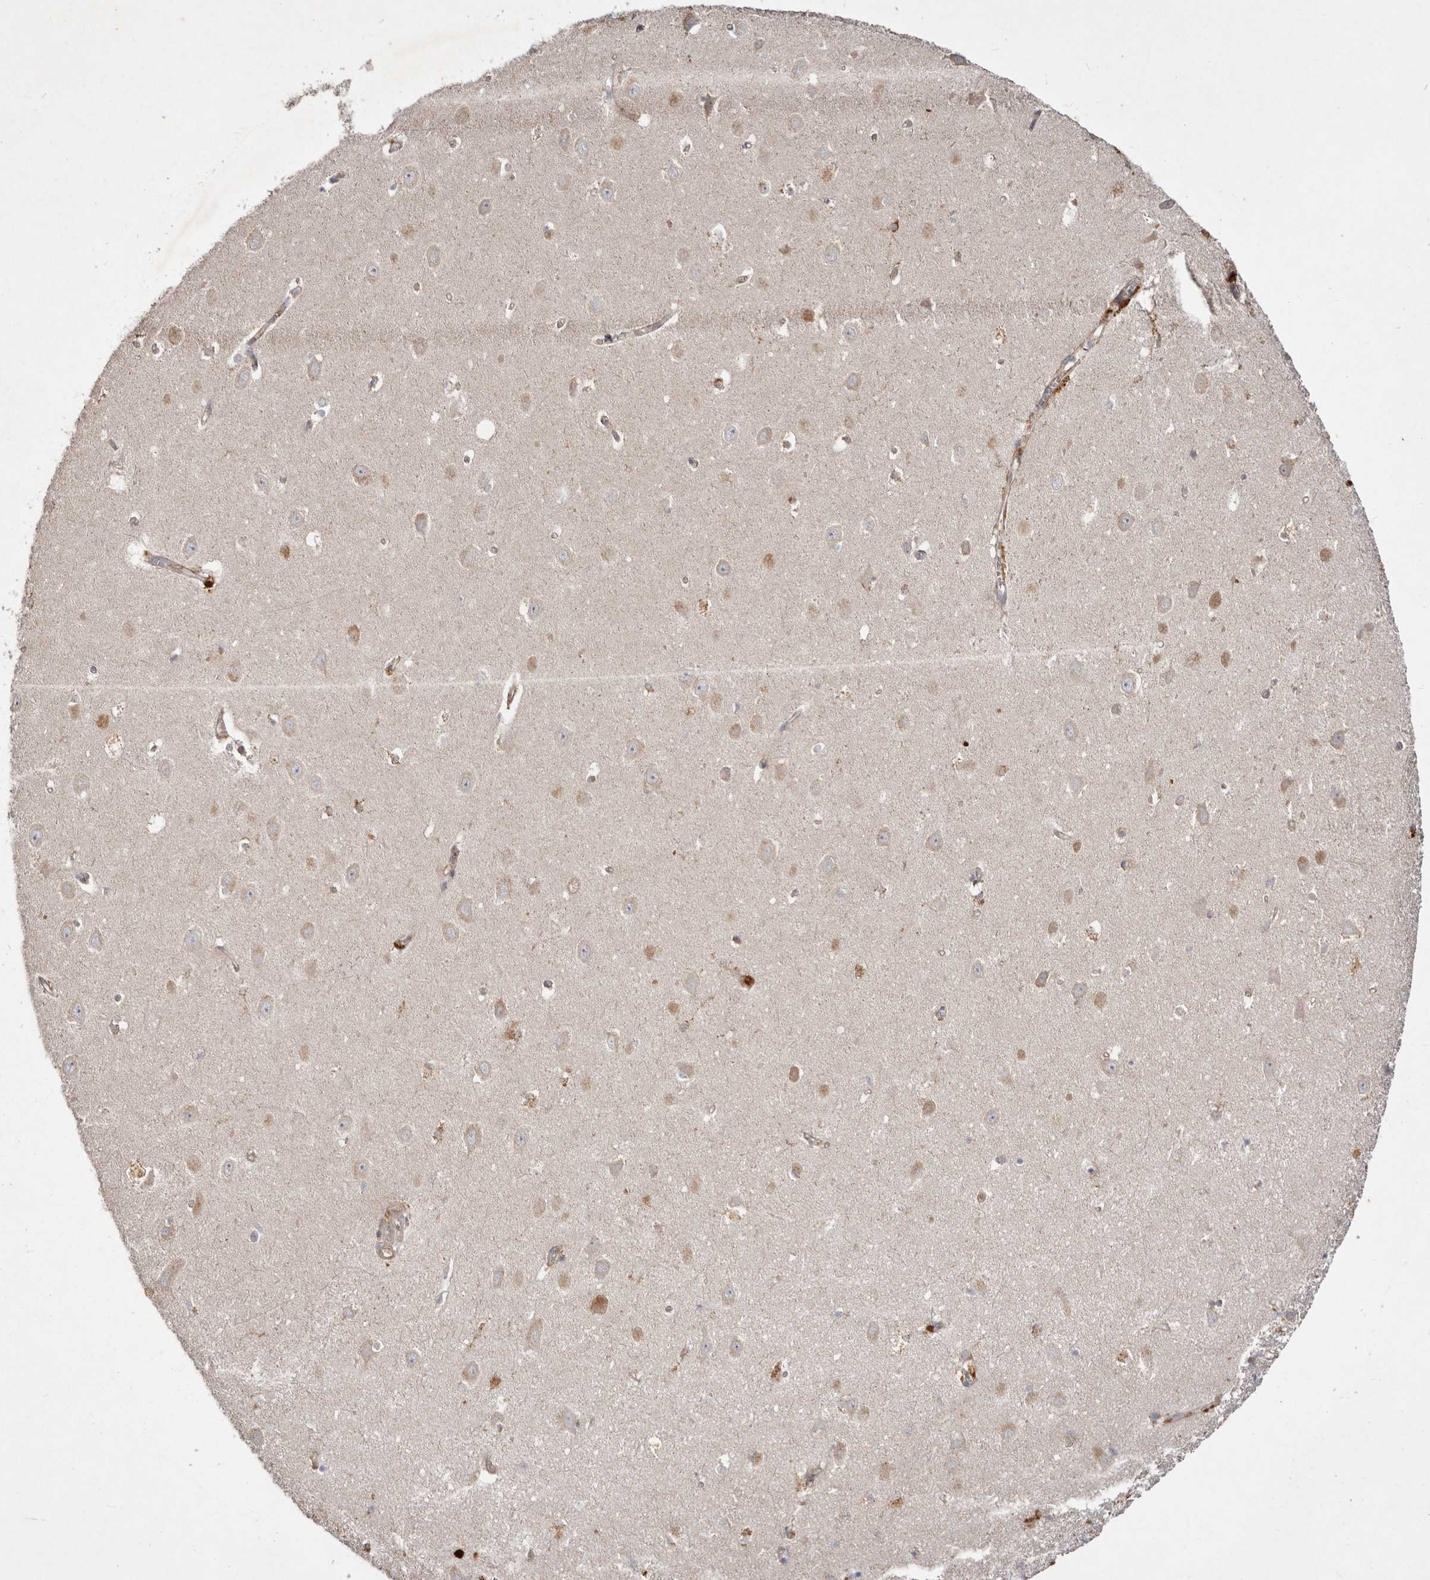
{"staining": {"intensity": "weak", "quantity": "<25%", "location": "cytoplasmic/membranous"}, "tissue": "hippocampus", "cell_type": "Glial cells", "image_type": "normal", "snomed": [{"axis": "morphology", "description": "Normal tissue, NOS"}, {"axis": "topography", "description": "Hippocampus"}], "caption": "IHC histopathology image of normal human hippocampus stained for a protein (brown), which shows no staining in glial cells. (DAB immunohistochemistry (IHC) with hematoxylin counter stain).", "gene": "SLC25A20", "patient": {"sex": "female", "age": 64}}